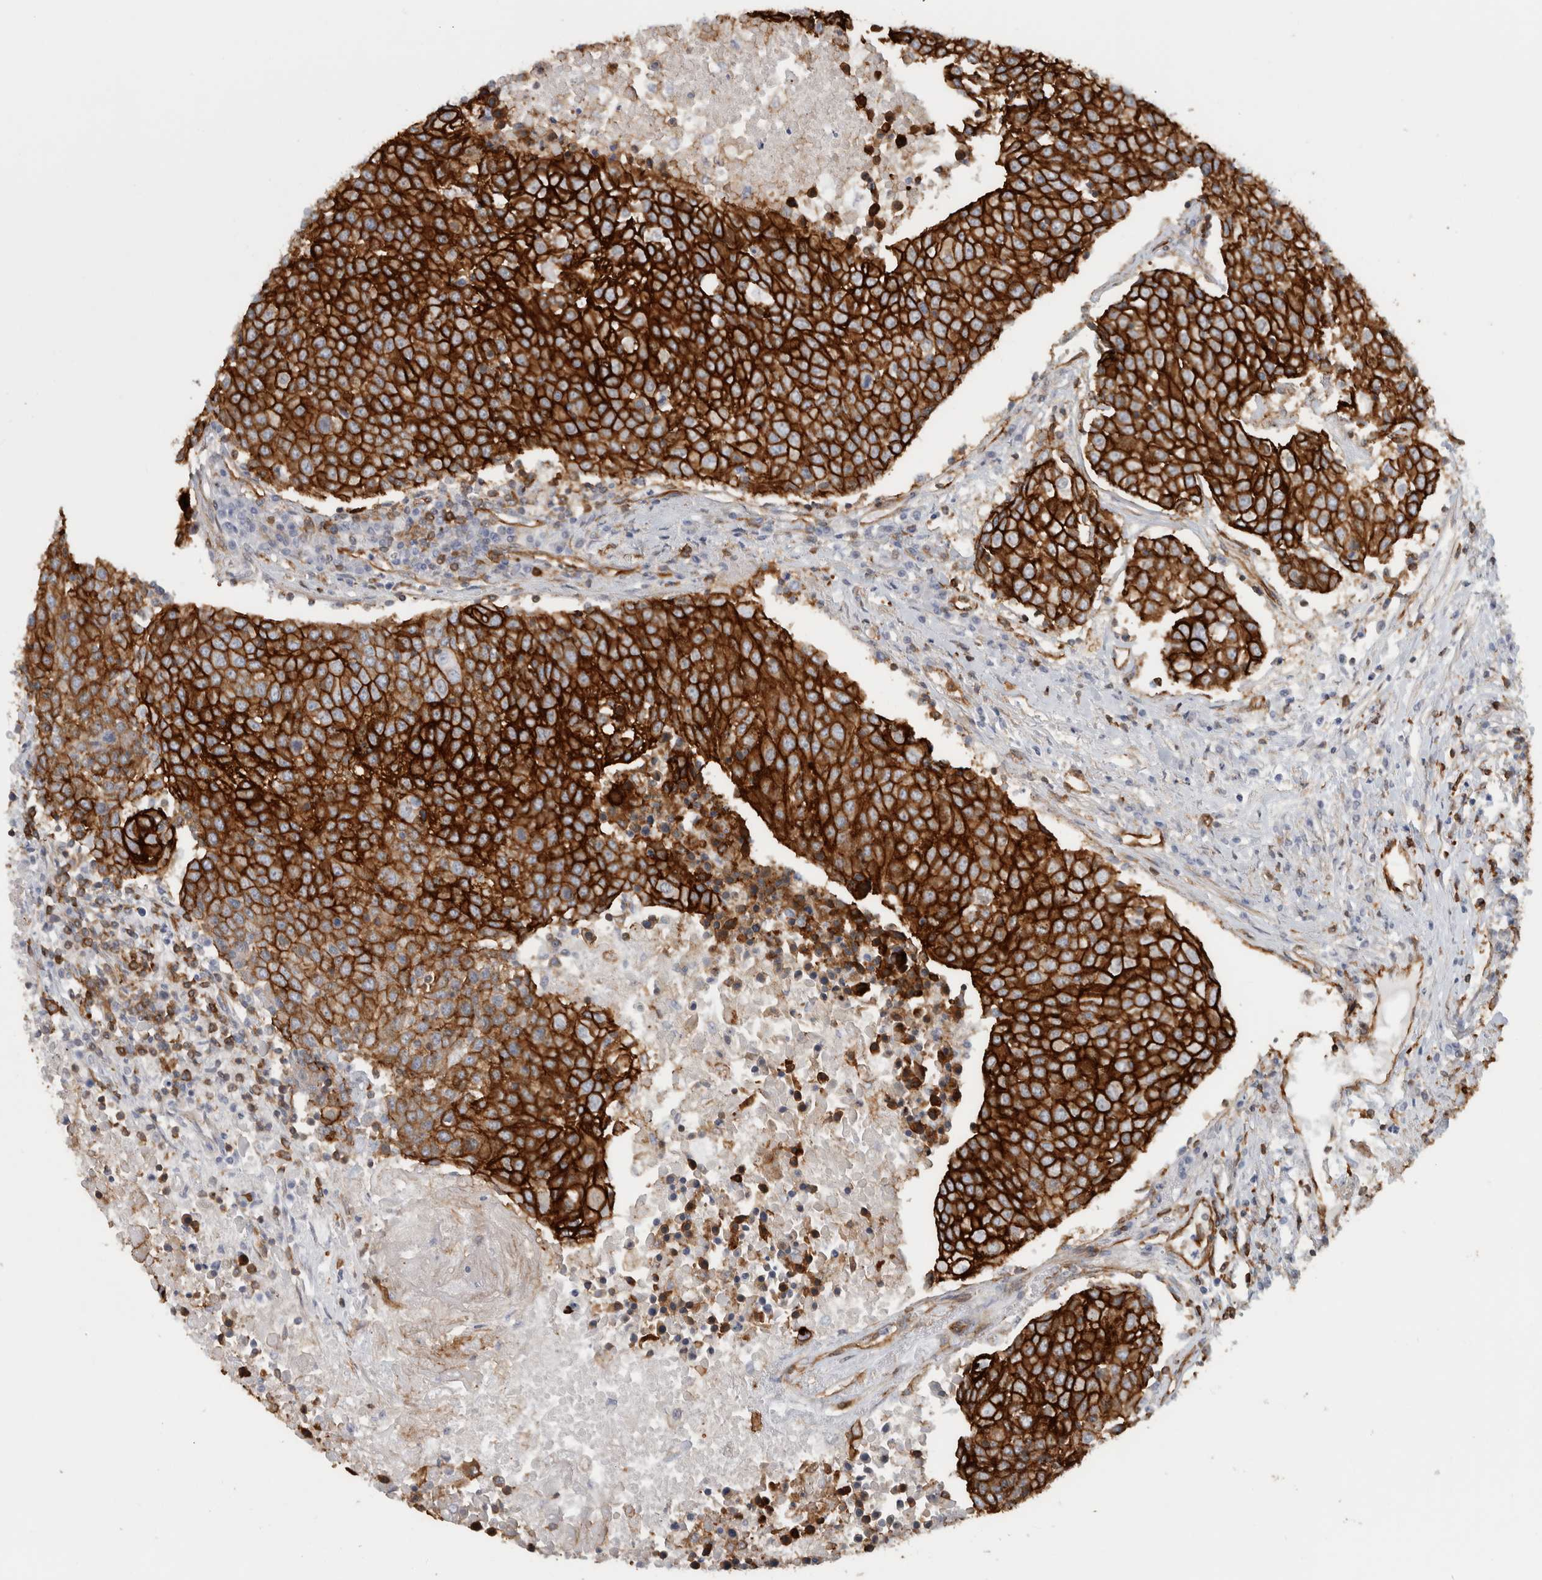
{"staining": {"intensity": "strong", "quantity": ">75%", "location": "cytoplasmic/membranous"}, "tissue": "urothelial cancer", "cell_type": "Tumor cells", "image_type": "cancer", "snomed": [{"axis": "morphology", "description": "Urothelial carcinoma, High grade"}, {"axis": "topography", "description": "Urinary bladder"}], "caption": "Protein staining displays strong cytoplasmic/membranous staining in about >75% of tumor cells in urothelial cancer.", "gene": "AHNAK", "patient": {"sex": "female", "age": 85}}